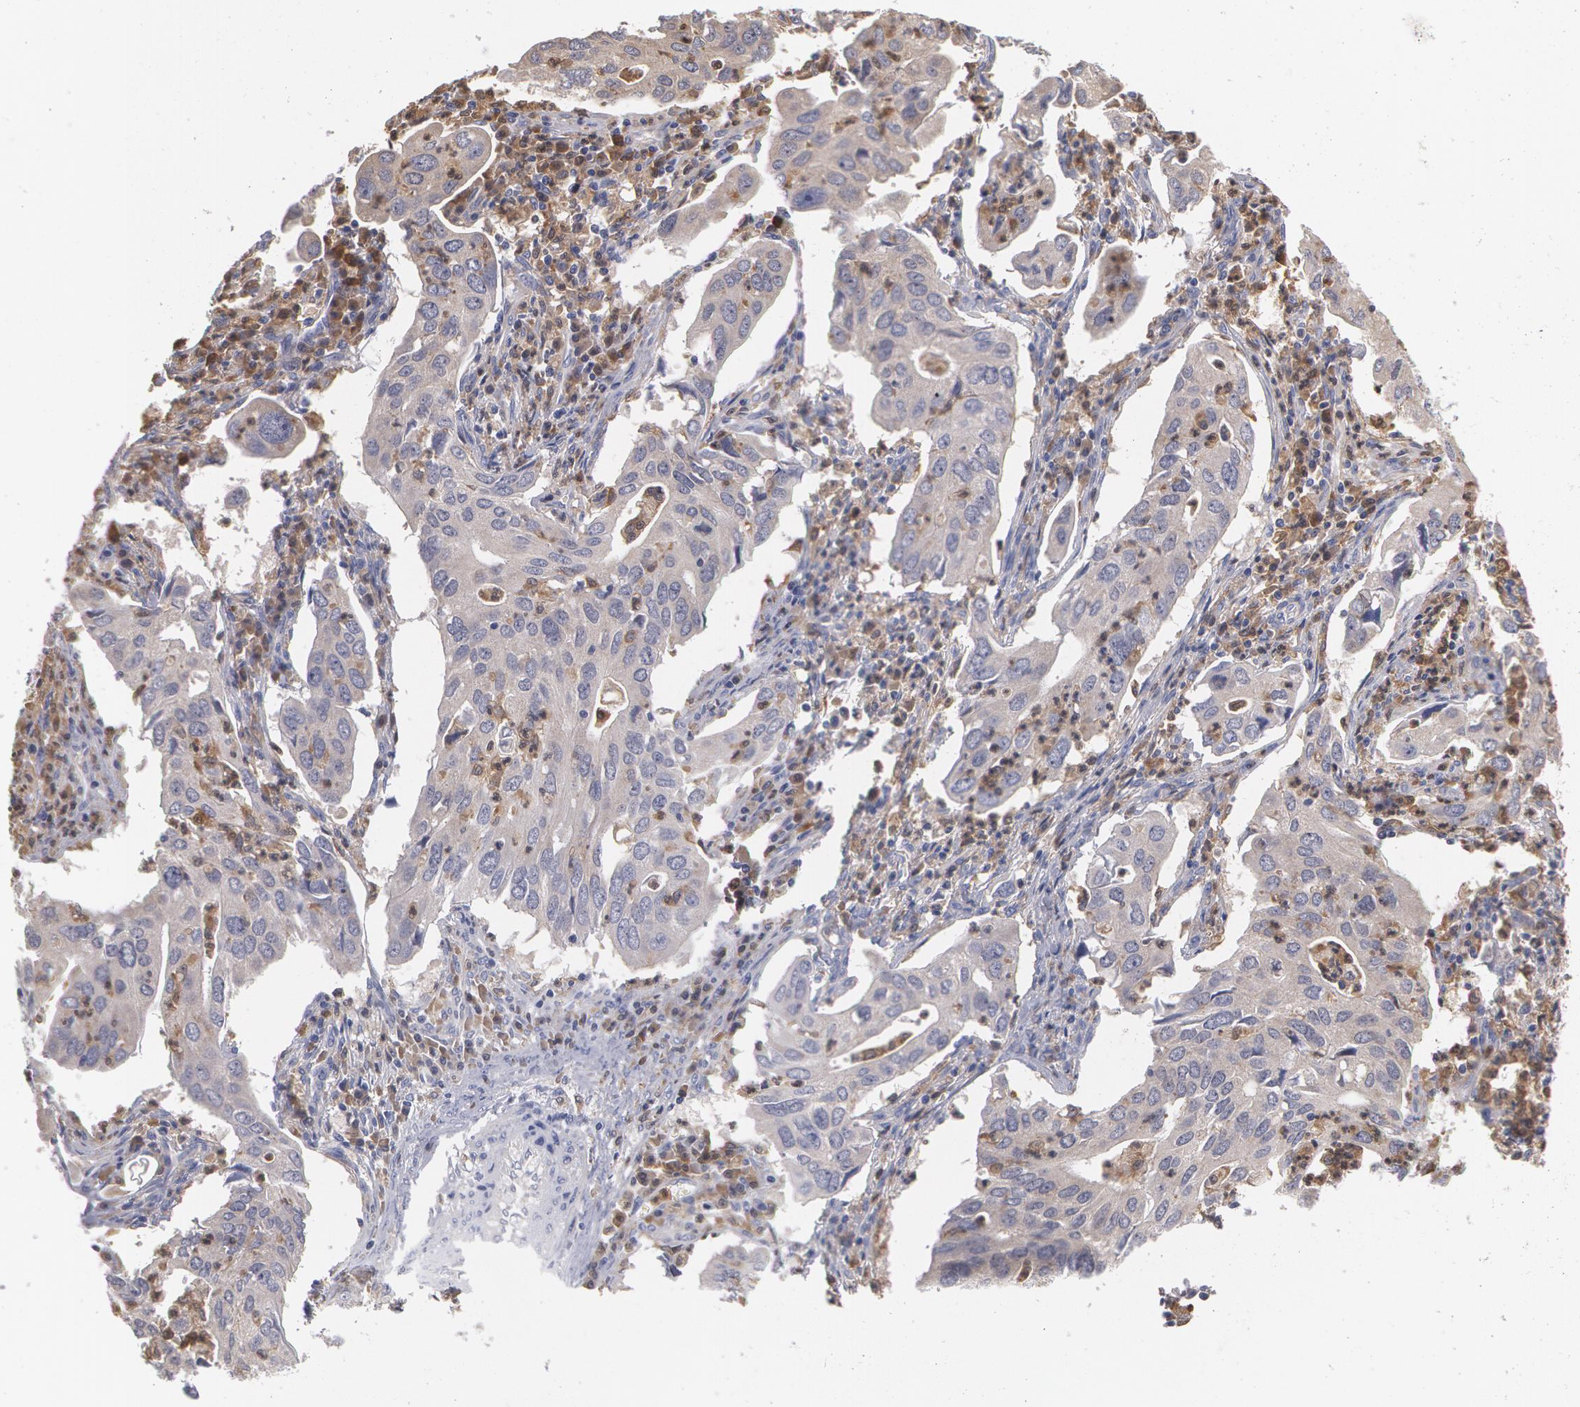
{"staining": {"intensity": "weak", "quantity": "25%-75%", "location": "cytoplasmic/membranous"}, "tissue": "lung cancer", "cell_type": "Tumor cells", "image_type": "cancer", "snomed": [{"axis": "morphology", "description": "Adenocarcinoma, NOS"}, {"axis": "topography", "description": "Lung"}], "caption": "Human lung adenocarcinoma stained for a protein (brown) reveals weak cytoplasmic/membranous positive expression in approximately 25%-75% of tumor cells.", "gene": "SYK", "patient": {"sex": "male", "age": 48}}